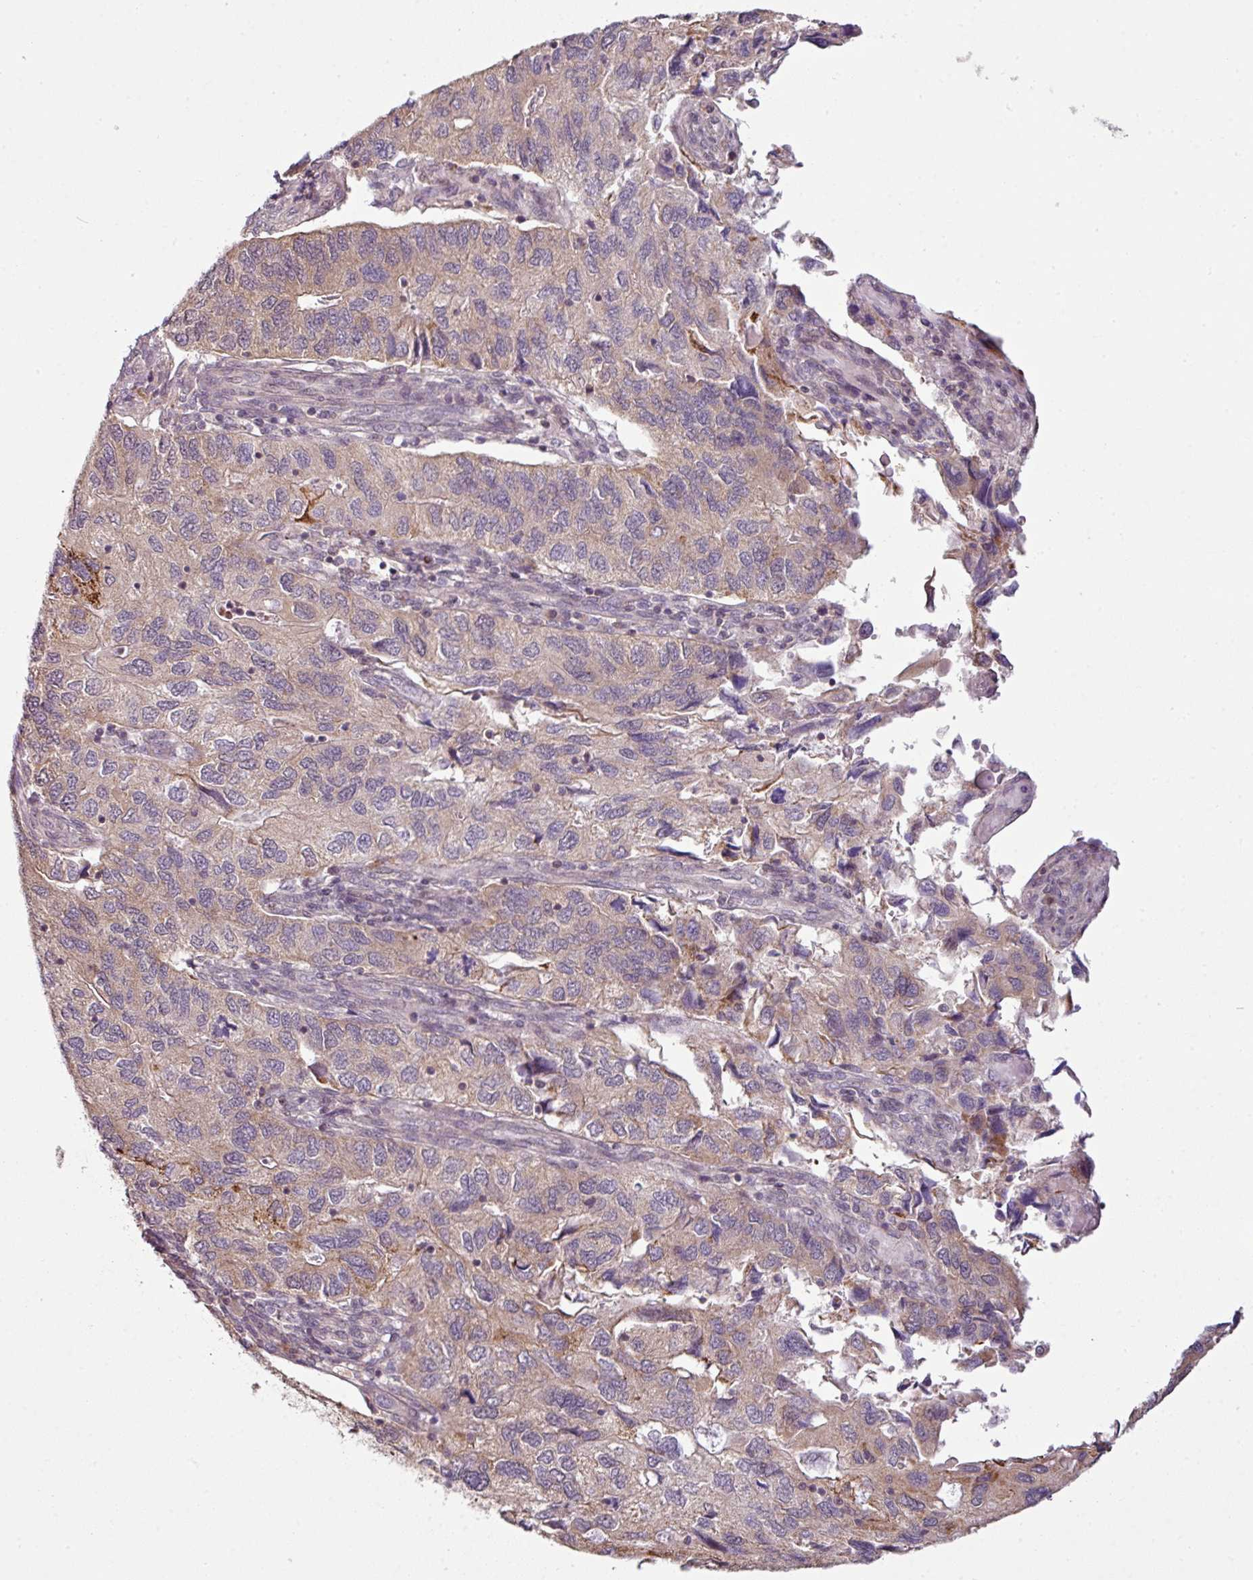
{"staining": {"intensity": "weak", "quantity": "25%-75%", "location": "cytoplasmic/membranous"}, "tissue": "endometrial cancer", "cell_type": "Tumor cells", "image_type": "cancer", "snomed": [{"axis": "morphology", "description": "Carcinoma, NOS"}, {"axis": "topography", "description": "Uterus"}], "caption": "Protein analysis of endometrial cancer tissue exhibits weak cytoplasmic/membranous expression in approximately 25%-75% of tumor cells. Nuclei are stained in blue.", "gene": "DERPC", "patient": {"sex": "female", "age": 76}}